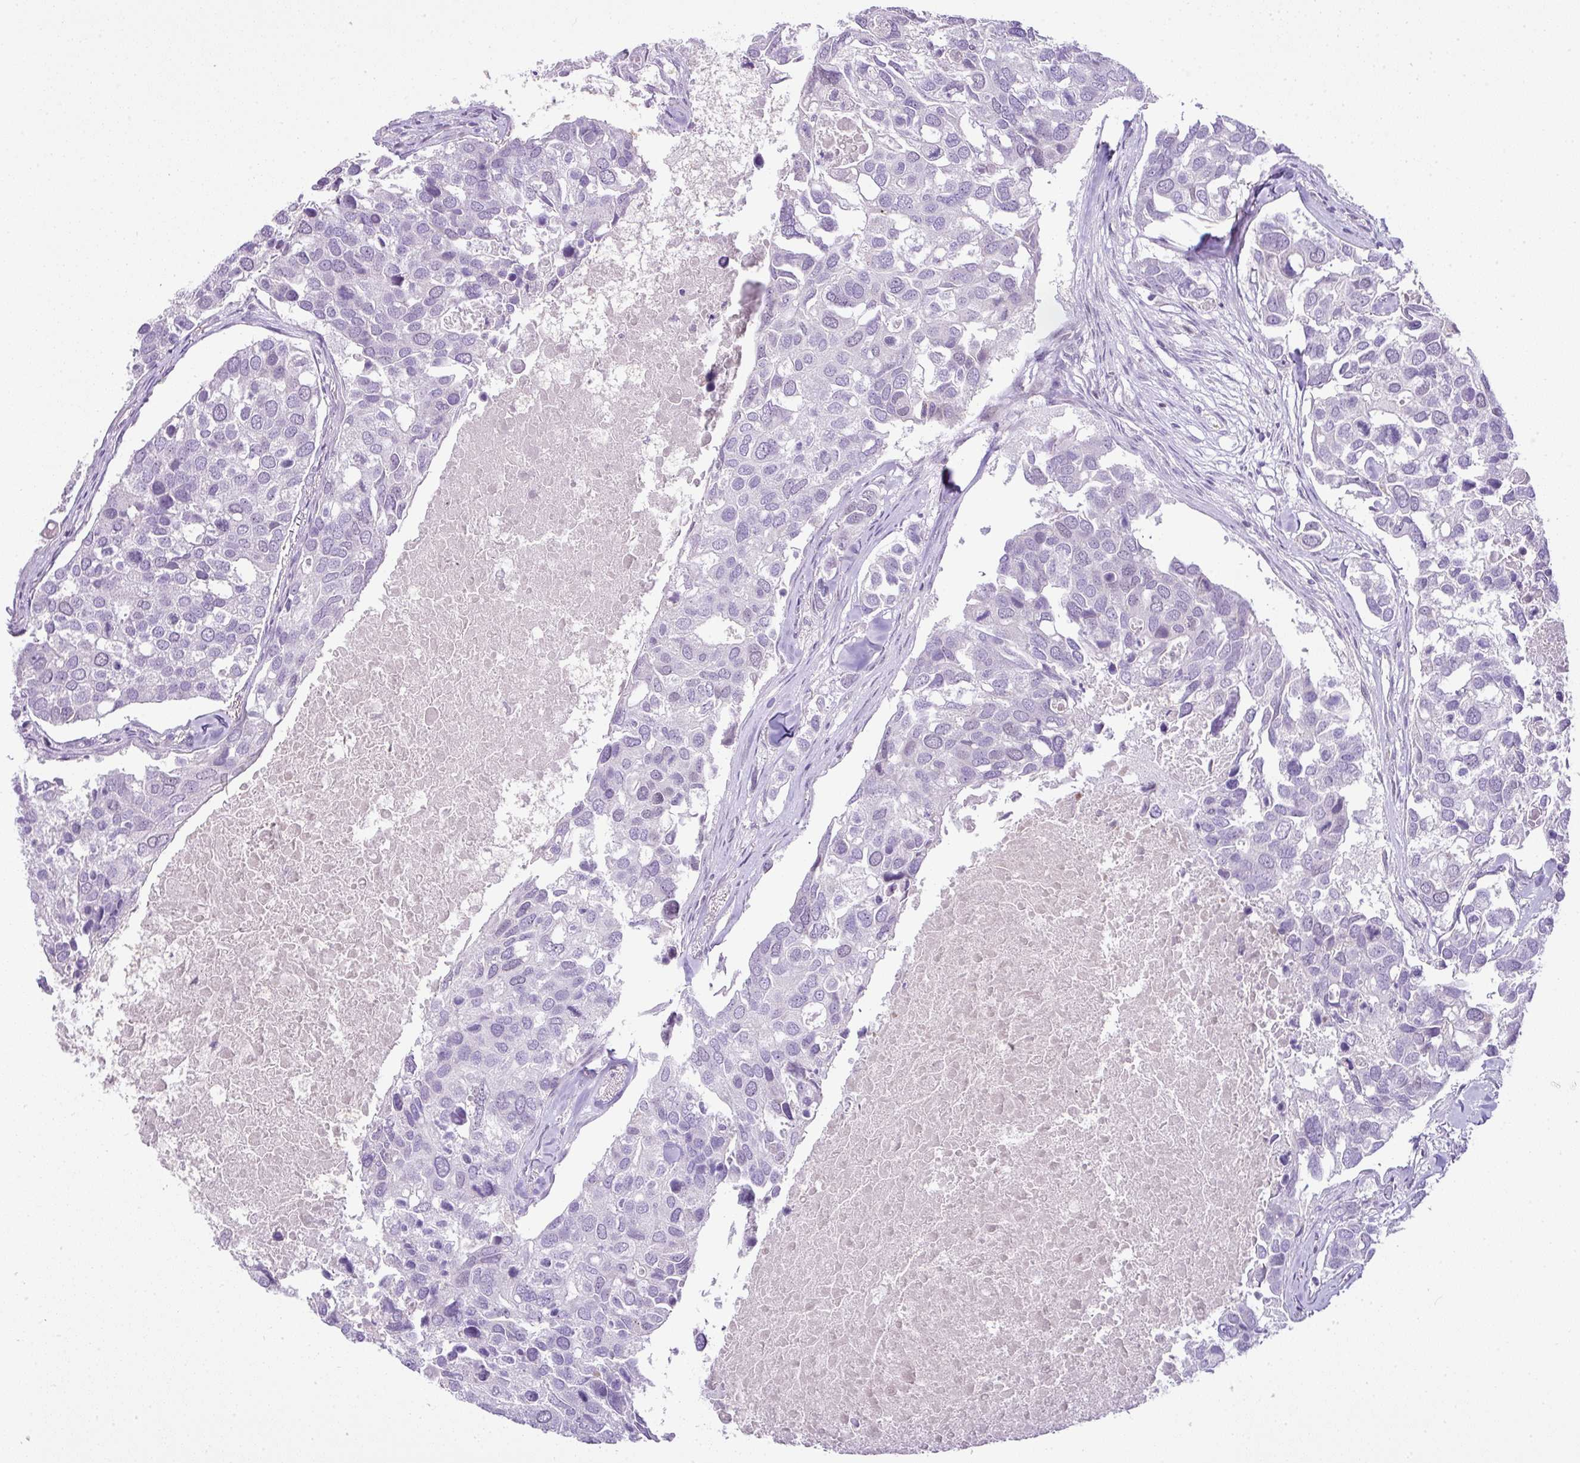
{"staining": {"intensity": "negative", "quantity": "none", "location": "none"}, "tissue": "breast cancer", "cell_type": "Tumor cells", "image_type": "cancer", "snomed": [{"axis": "morphology", "description": "Duct carcinoma"}, {"axis": "topography", "description": "Breast"}], "caption": "Tumor cells are negative for protein expression in human invasive ductal carcinoma (breast). (Immunohistochemistry (ihc), brightfield microscopy, high magnification).", "gene": "CMTM5", "patient": {"sex": "female", "age": 83}}